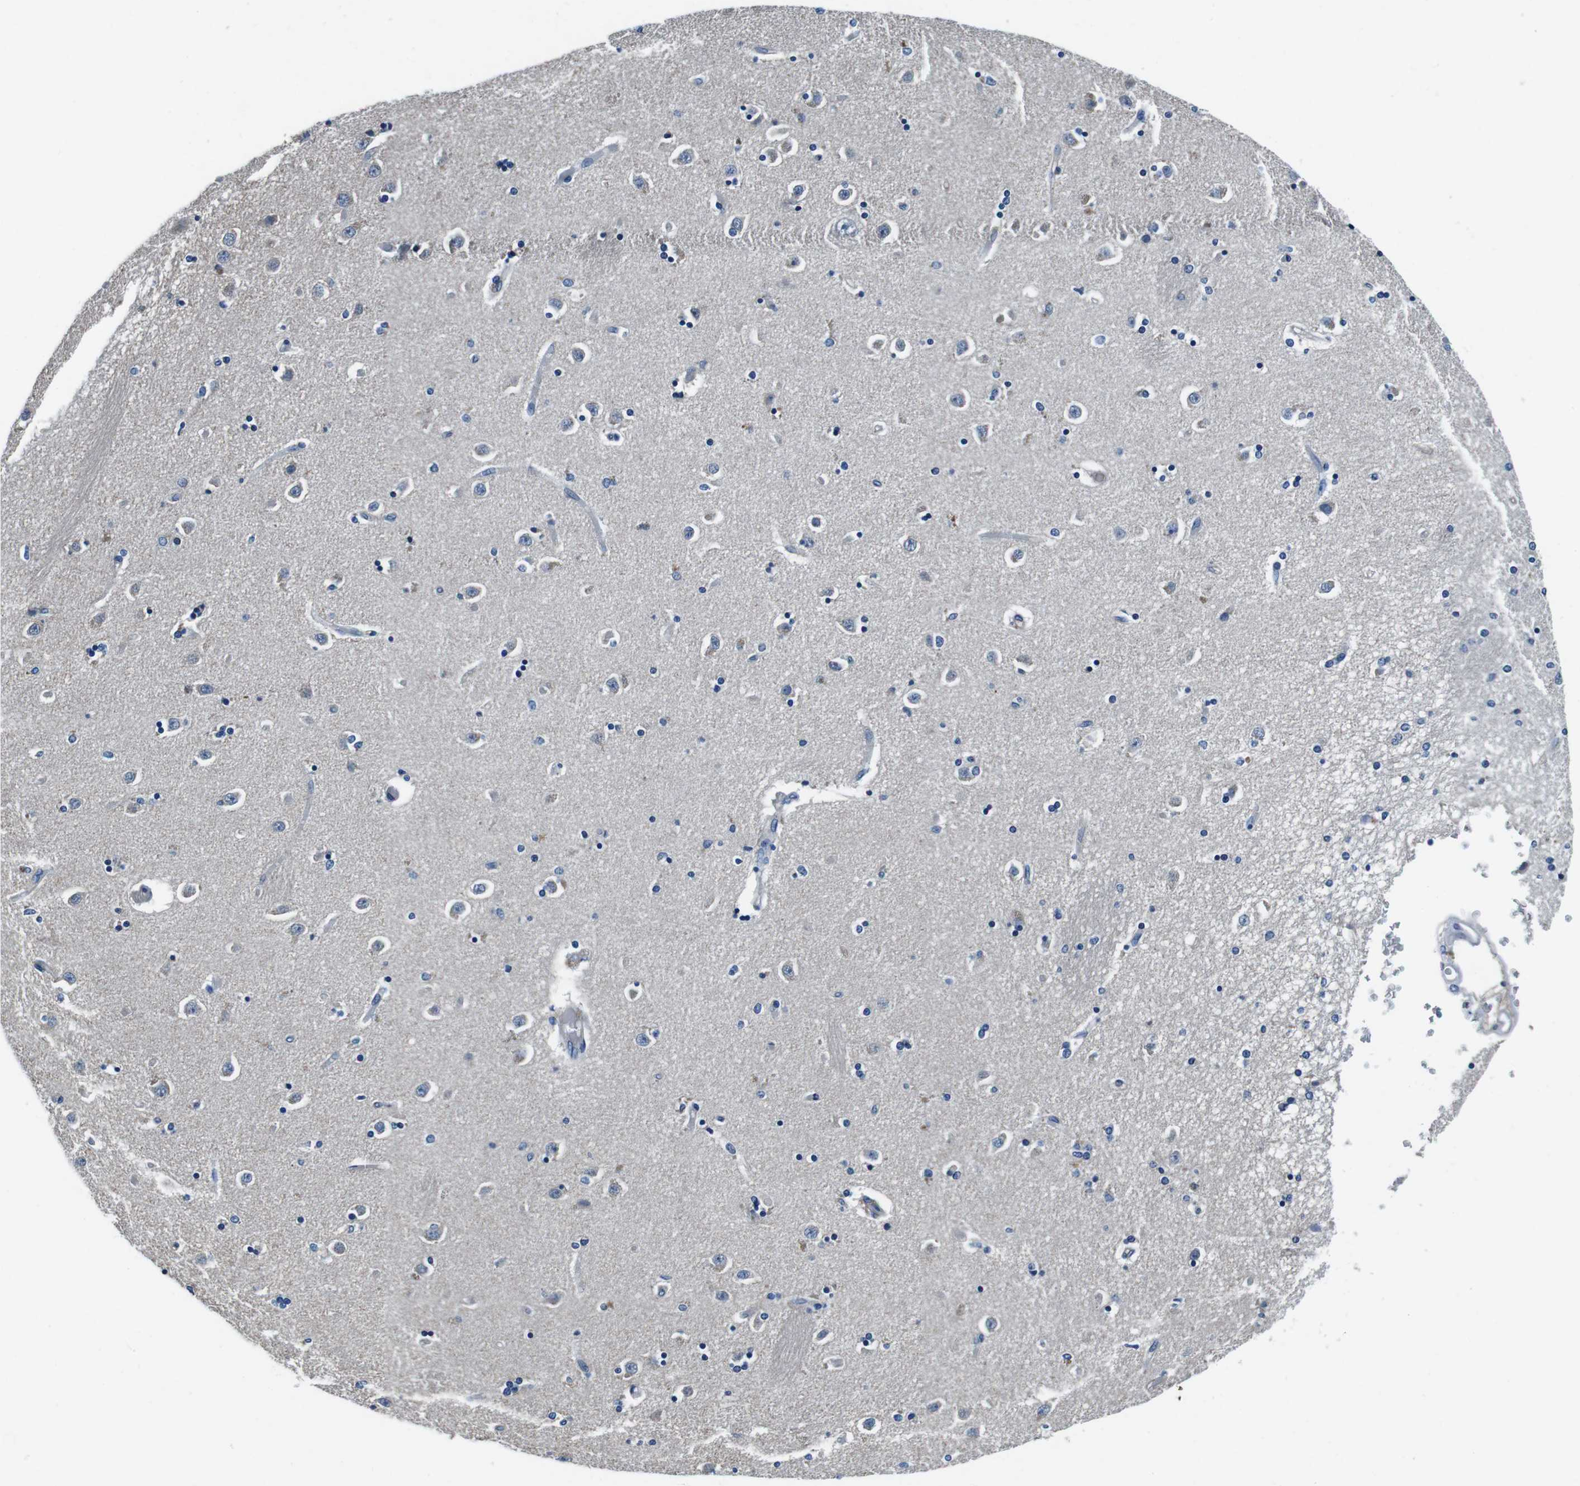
{"staining": {"intensity": "negative", "quantity": "none", "location": "none"}, "tissue": "caudate", "cell_type": "Glial cells", "image_type": "normal", "snomed": [{"axis": "morphology", "description": "Normal tissue, NOS"}, {"axis": "topography", "description": "Lateral ventricle wall"}], "caption": "Immunohistochemistry (IHC) histopathology image of unremarkable human caudate stained for a protein (brown), which displays no expression in glial cells.", "gene": "CASQ1", "patient": {"sex": "female", "age": 54}}